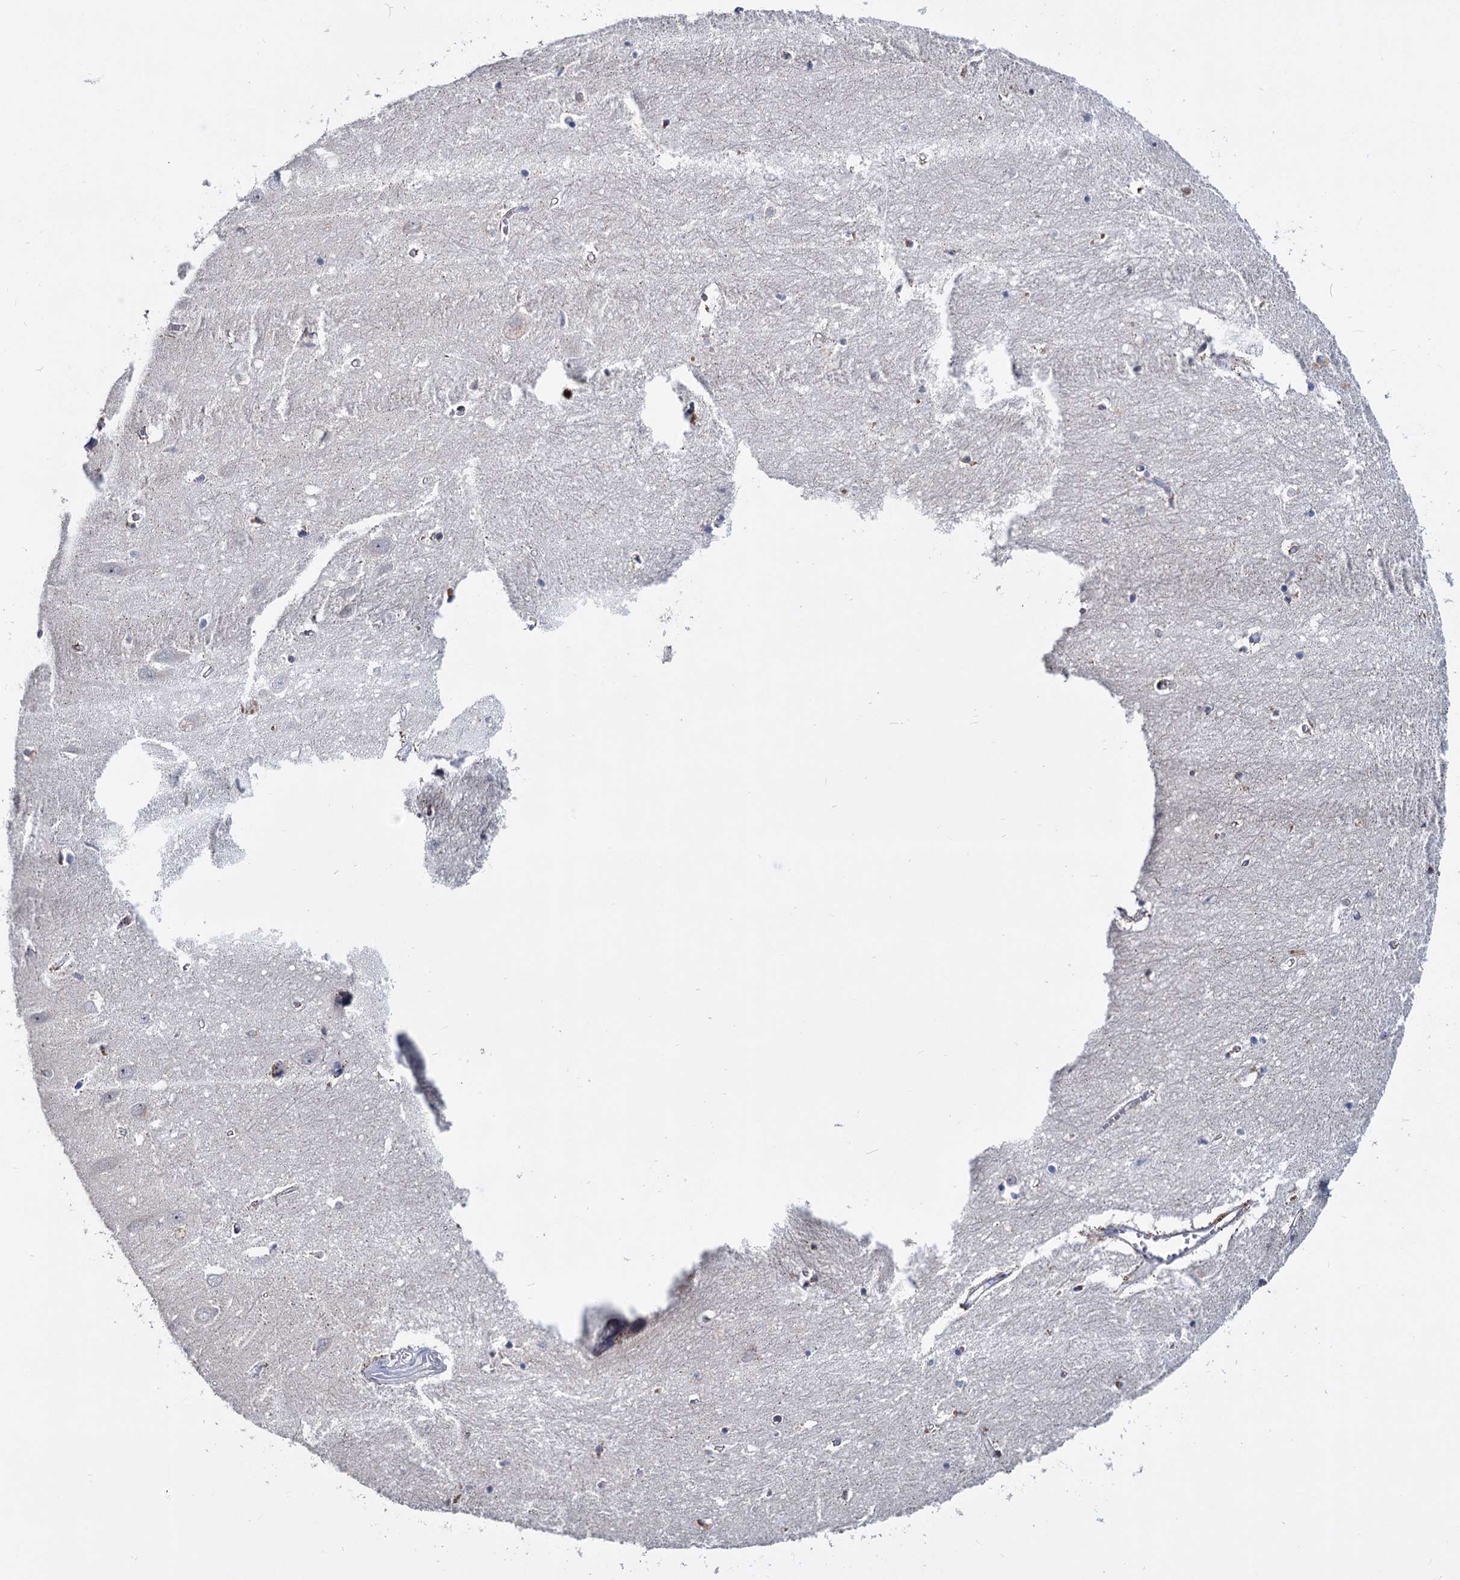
{"staining": {"intensity": "negative", "quantity": "none", "location": "none"}, "tissue": "hippocampus", "cell_type": "Glial cells", "image_type": "normal", "snomed": [{"axis": "morphology", "description": "Normal tissue, NOS"}, {"axis": "topography", "description": "Hippocampus"}], "caption": "The micrograph reveals no significant positivity in glial cells of hippocampus.", "gene": "LRCH4", "patient": {"sex": "female", "age": 64}}